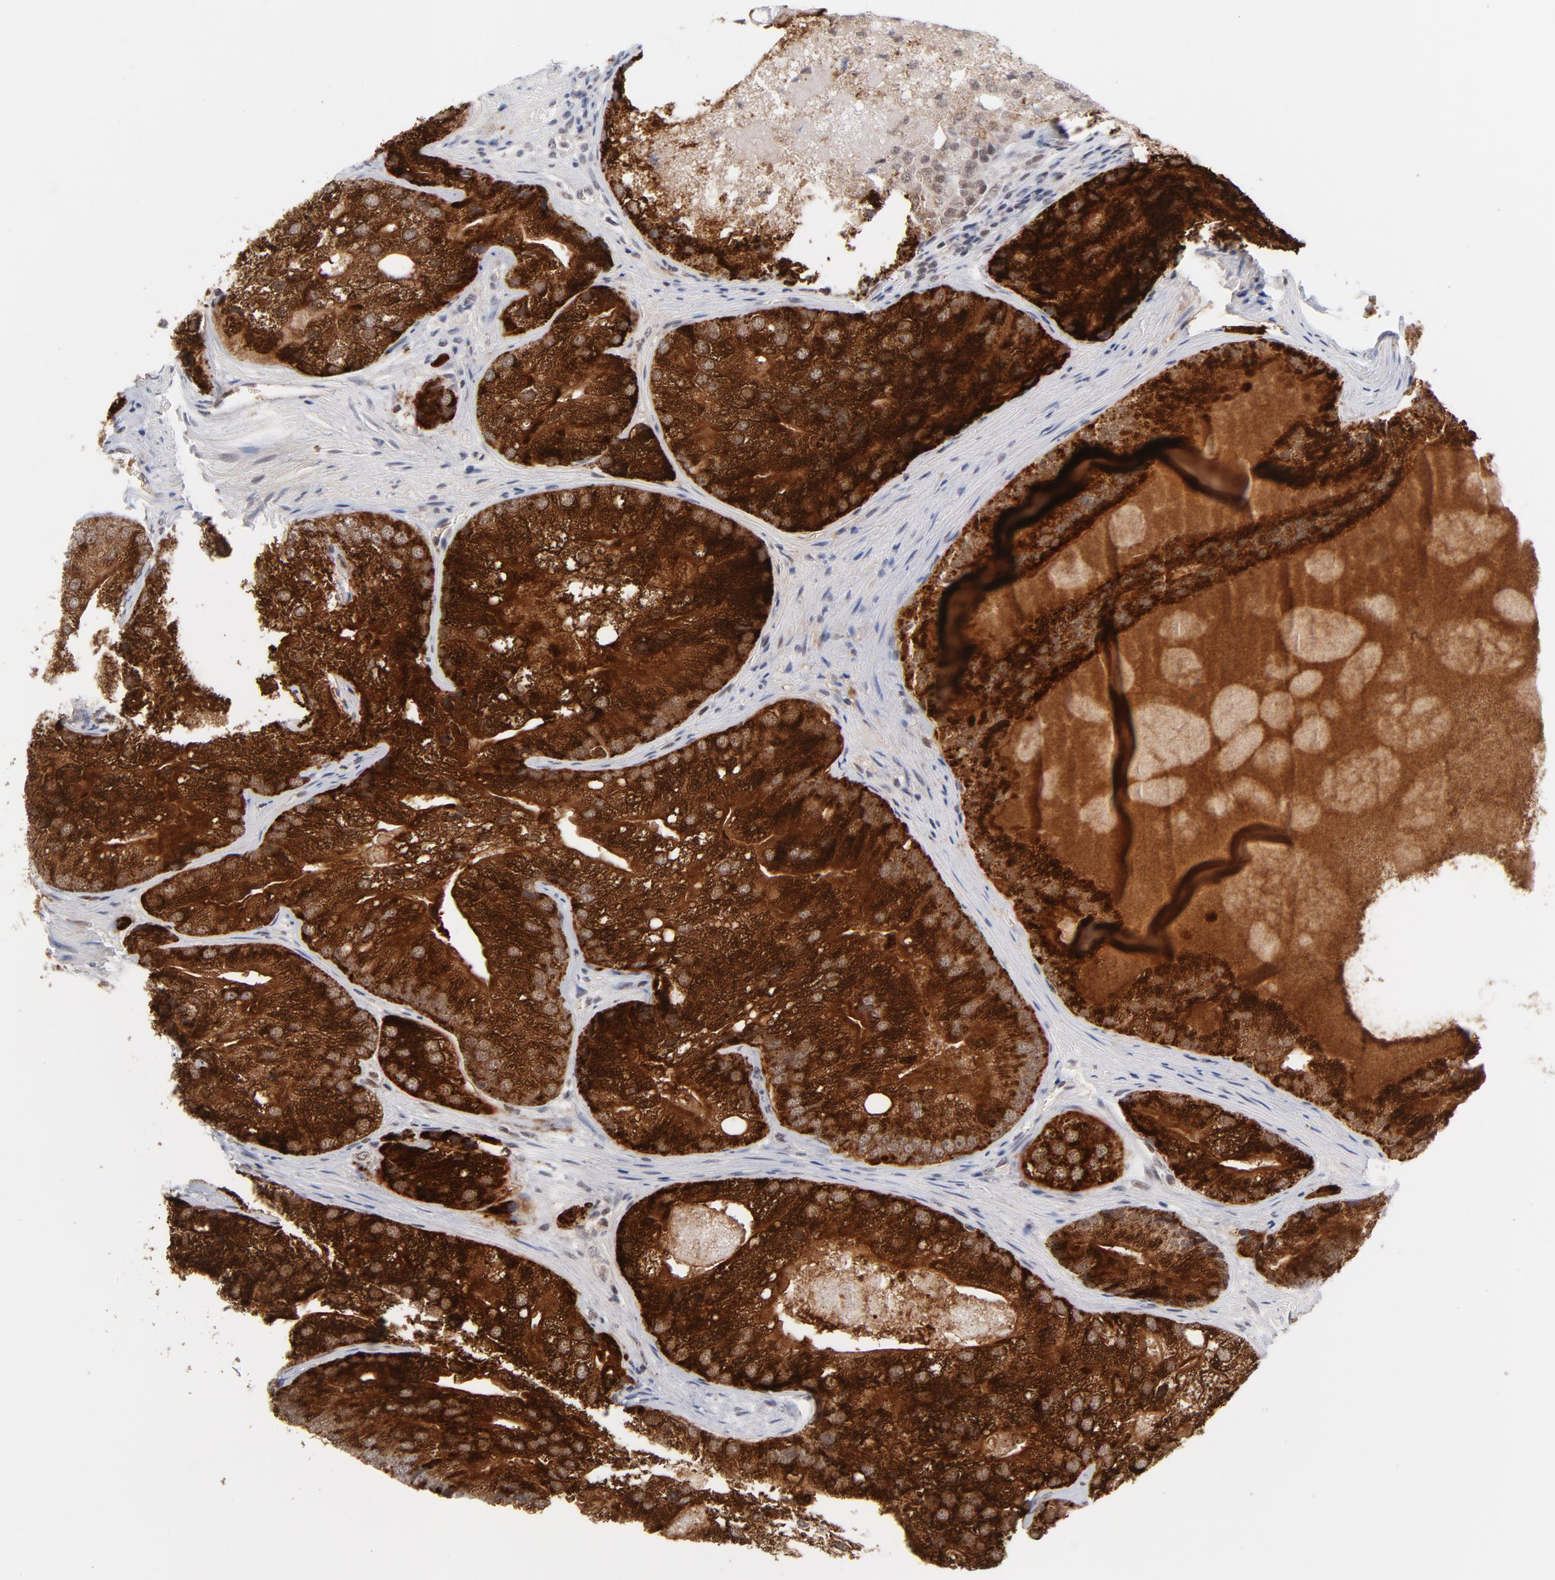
{"staining": {"intensity": "strong", "quantity": ">75%", "location": "cytoplasmic/membranous,nuclear"}, "tissue": "prostate cancer", "cell_type": "Tumor cells", "image_type": "cancer", "snomed": [{"axis": "morphology", "description": "Adenocarcinoma, Low grade"}, {"axis": "topography", "description": "Prostate"}], "caption": "This image demonstrates immunohistochemistry (IHC) staining of prostate cancer, with high strong cytoplasmic/membranous and nuclear expression in about >75% of tumor cells.", "gene": "BAP1", "patient": {"sex": "male", "age": 69}}